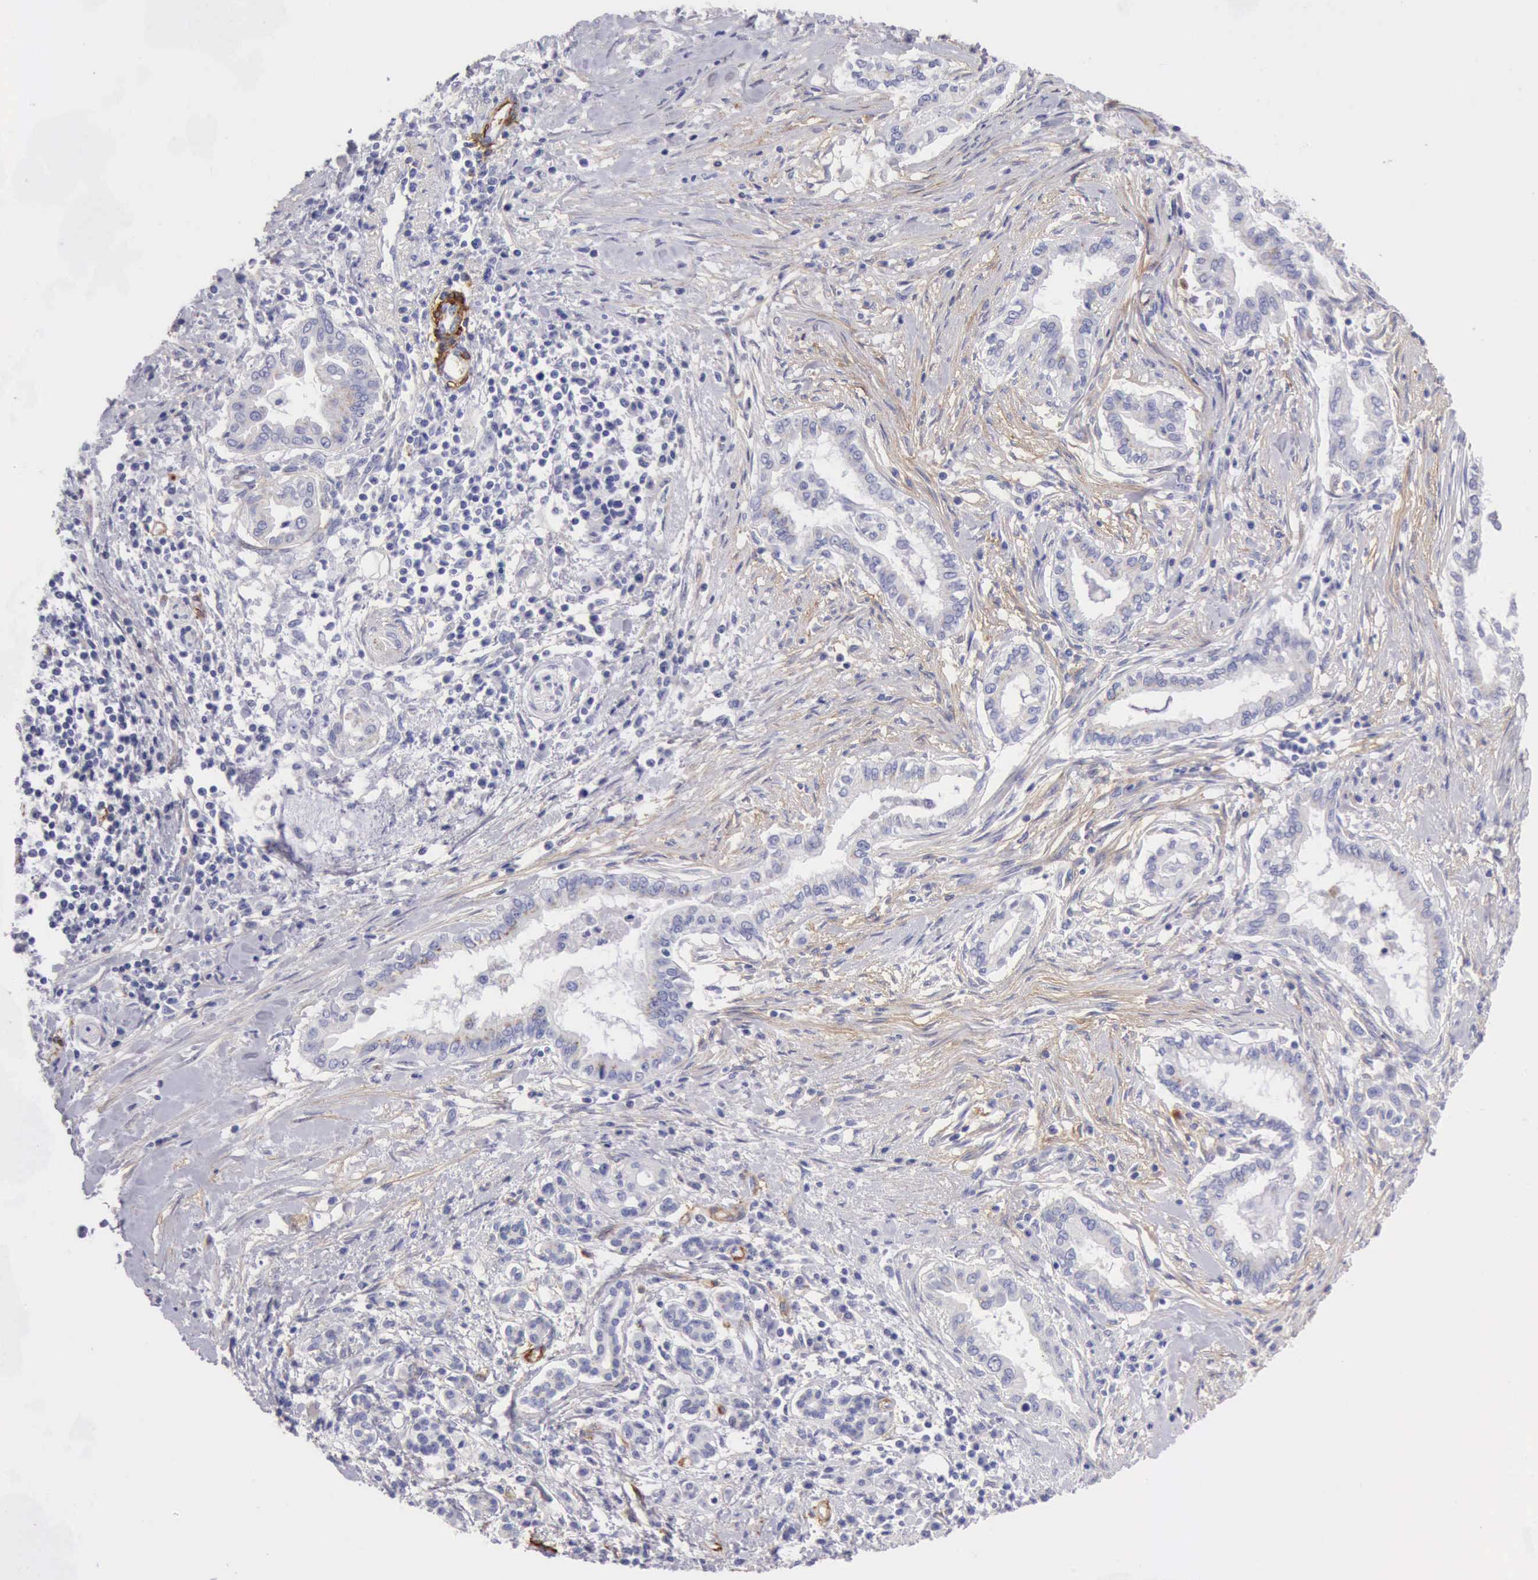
{"staining": {"intensity": "negative", "quantity": "none", "location": "none"}, "tissue": "pancreatic cancer", "cell_type": "Tumor cells", "image_type": "cancer", "snomed": [{"axis": "morphology", "description": "Adenocarcinoma, NOS"}, {"axis": "topography", "description": "Pancreas"}], "caption": "Immunohistochemical staining of human pancreatic cancer shows no significant expression in tumor cells. The staining is performed using DAB brown chromogen with nuclei counter-stained in using hematoxylin.", "gene": "AOC3", "patient": {"sex": "female", "age": 64}}